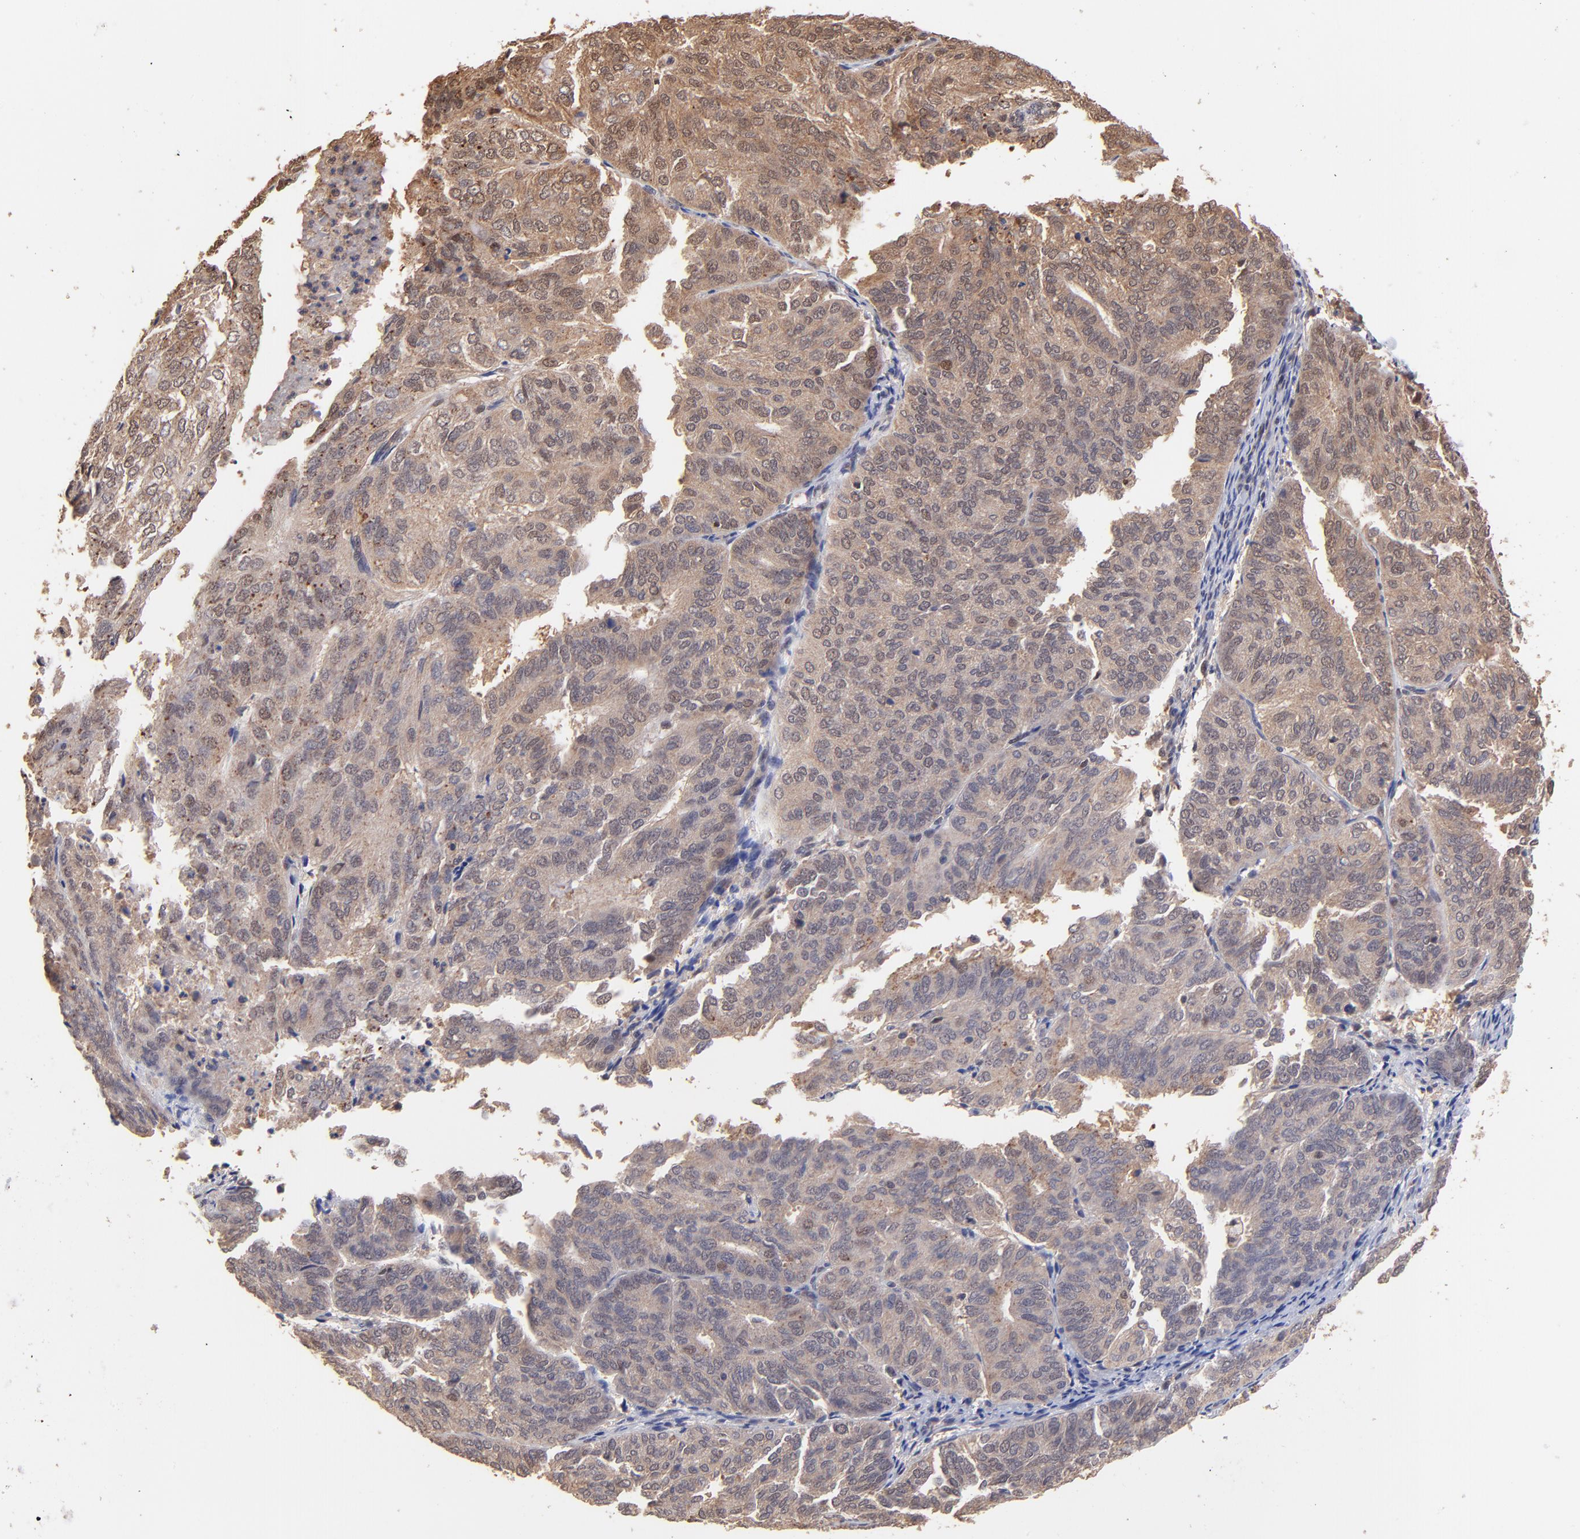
{"staining": {"intensity": "moderate", "quantity": ">75%", "location": "cytoplasmic/membranous"}, "tissue": "endometrial cancer", "cell_type": "Tumor cells", "image_type": "cancer", "snomed": [{"axis": "morphology", "description": "Adenocarcinoma, NOS"}, {"axis": "topography", "description": "Endometrium"}], "caption": "Immunohistochemical staining of human endometrial cancer (adenocarcinoma) exhibits moderate cytoplasmic/membranous protein staining in about >75% of tumor cells.", "gene": "PSMA6", "patient": {"sex": "female", "age": 59}}